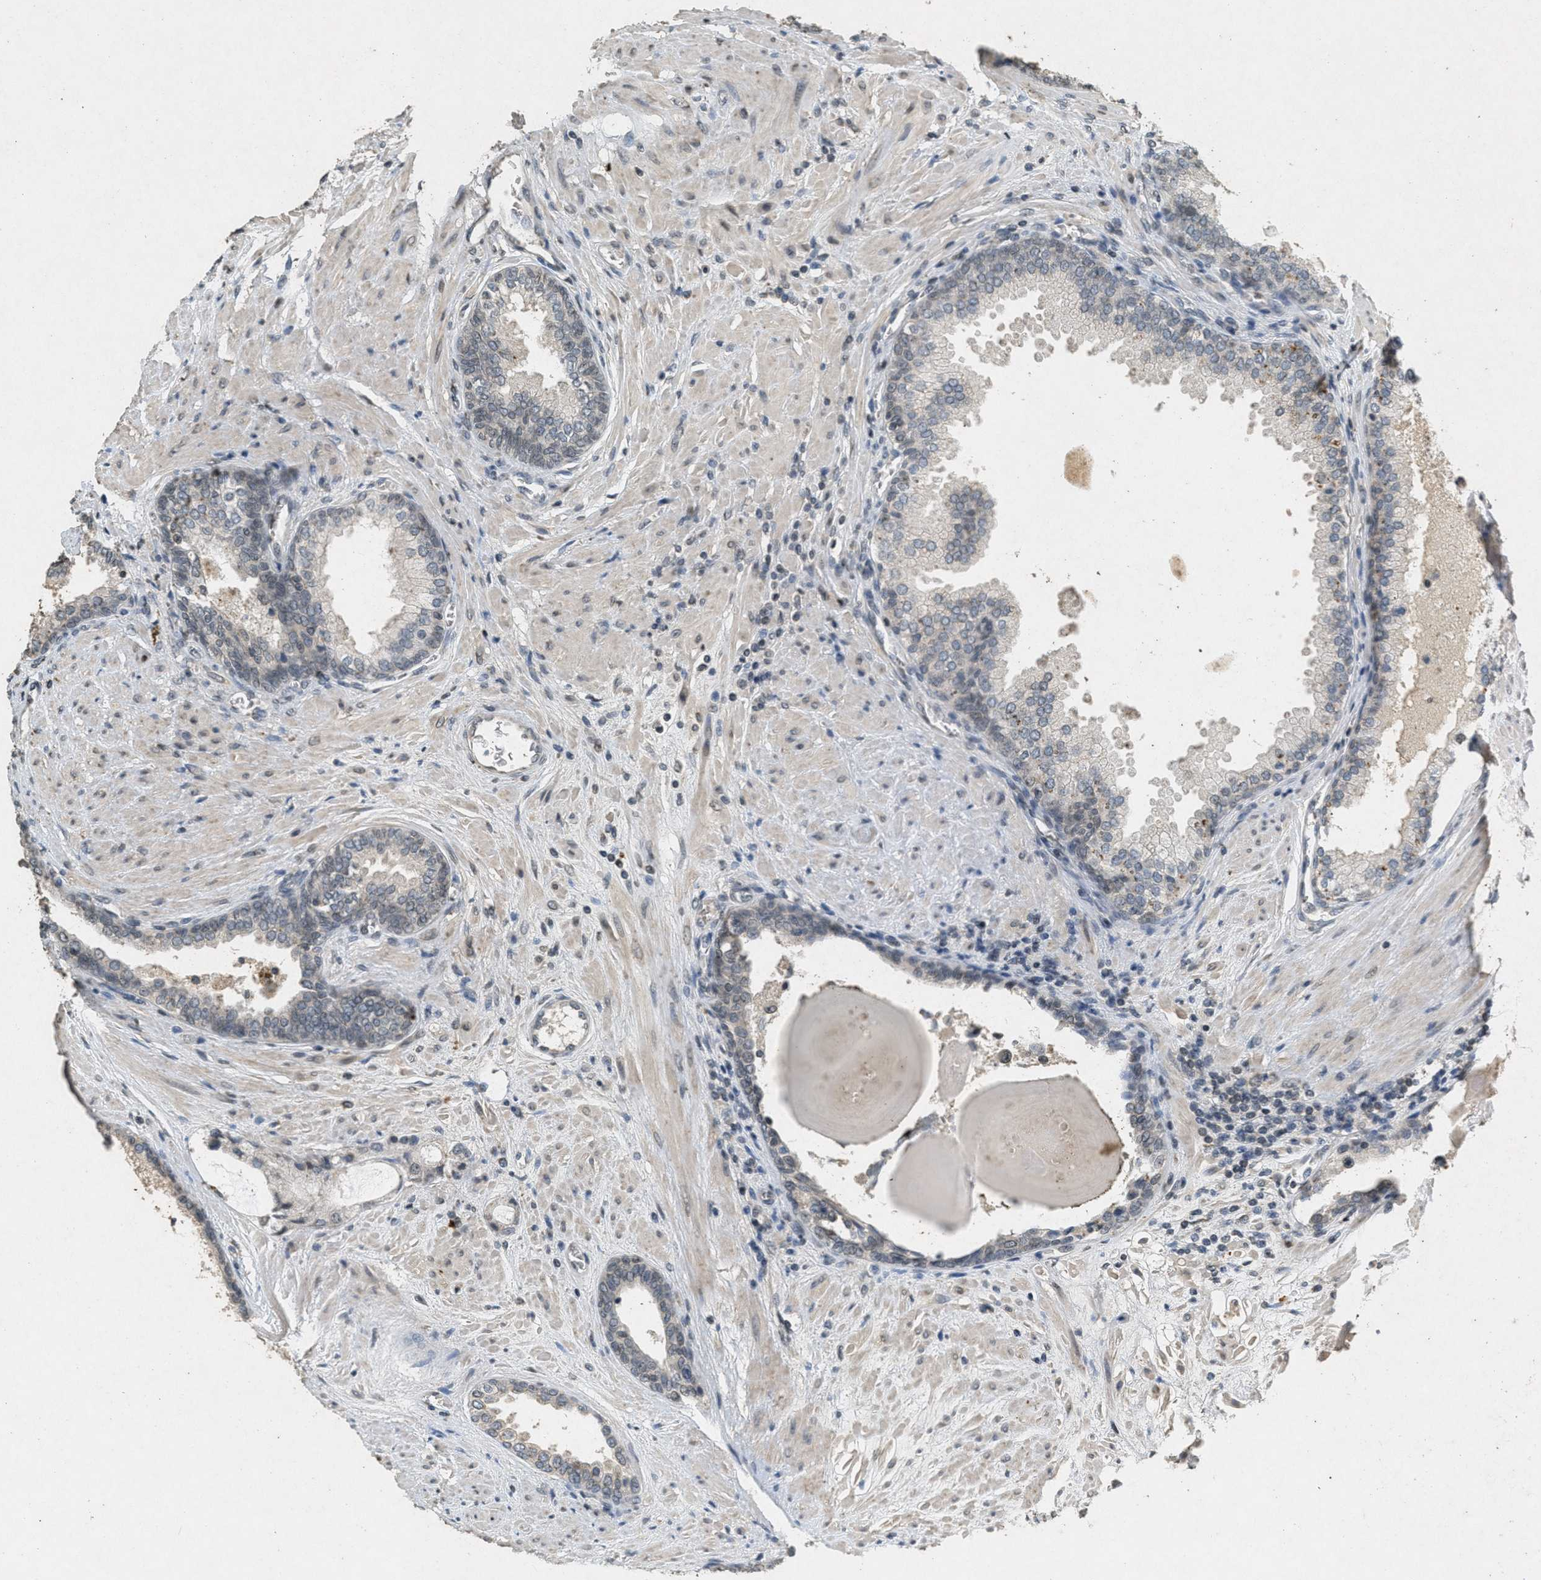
{"staining": {"intensity": "weak", "quantity": "<25%", "location": "nuclear"}, "tissue": "prostate cancer", "cell_type": "Tumor cells", "image_type": "cancer", "snomed": [{"axis": "morphology", "description": "Adenocarcinoma, High grade"}, {"axis": "topography", "description": "Prostate"}], "caption": "Histopathology image shows no significant protein positivity in tumor cells of prostate adenocarcinoma (high-grade).", "gene": "ABHD6", "patient": {"sex": "male", "age": 65}}